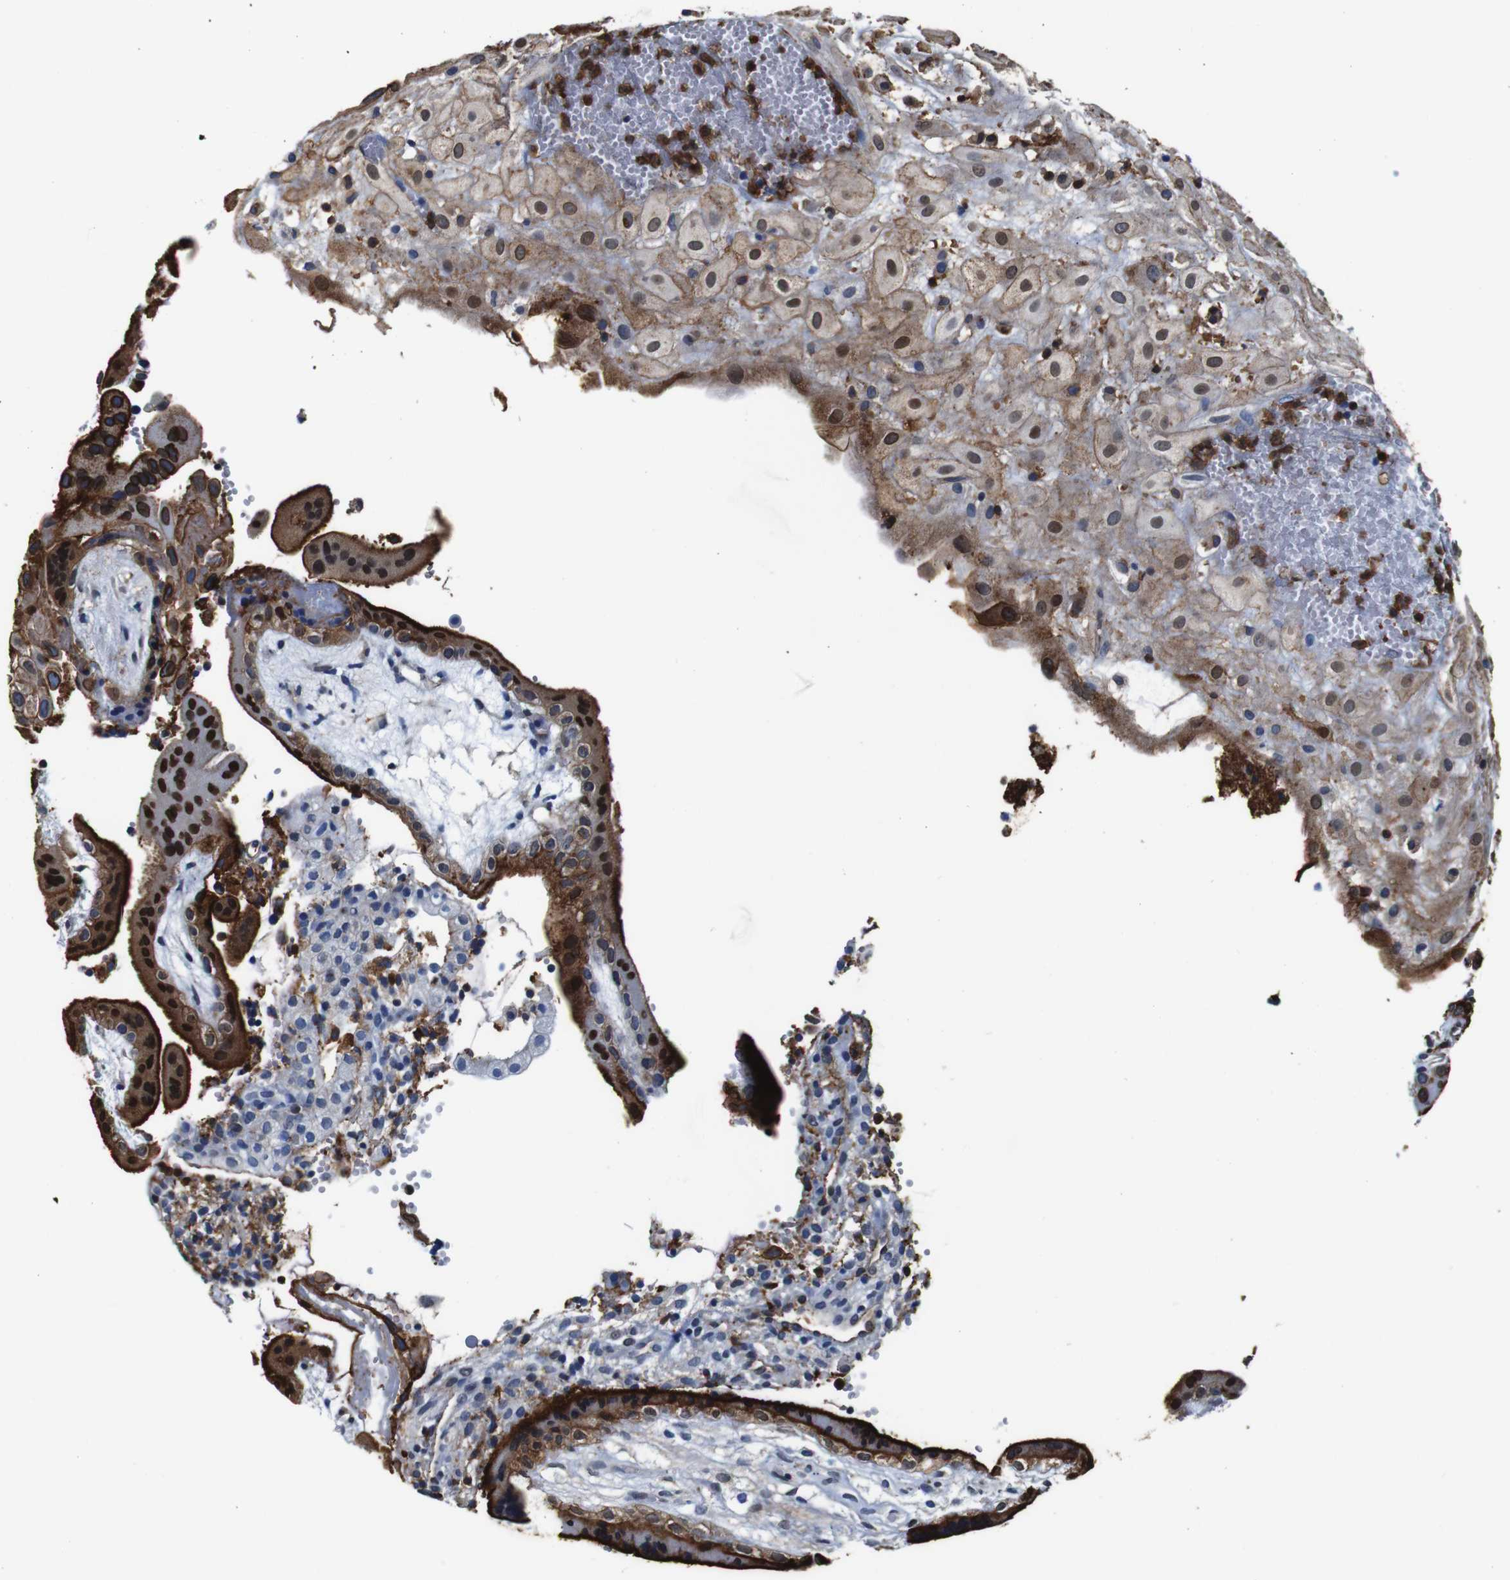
{"staining": {"intensity": "strong", "quantity": "25%-75%", "location": "cytoplasmic/membranous,nuclear"}, "tissue": "placenta", "cell_type": "Decidual cells", "image_type": "normal", "snomed": [{"axis": "morphology", "description": "Normal tissue, NOS"}, {"axis": "topography", "description": "Placenta"}], "caption": "This is an image of immunohistochemistry (IHC) staining of benign placenta, which shows strong staining in the cytoplasmic/membranous,nuclear of decidual cells.", "gene": "ANXA1", "patient": {"sex": "female", "age": 18}}